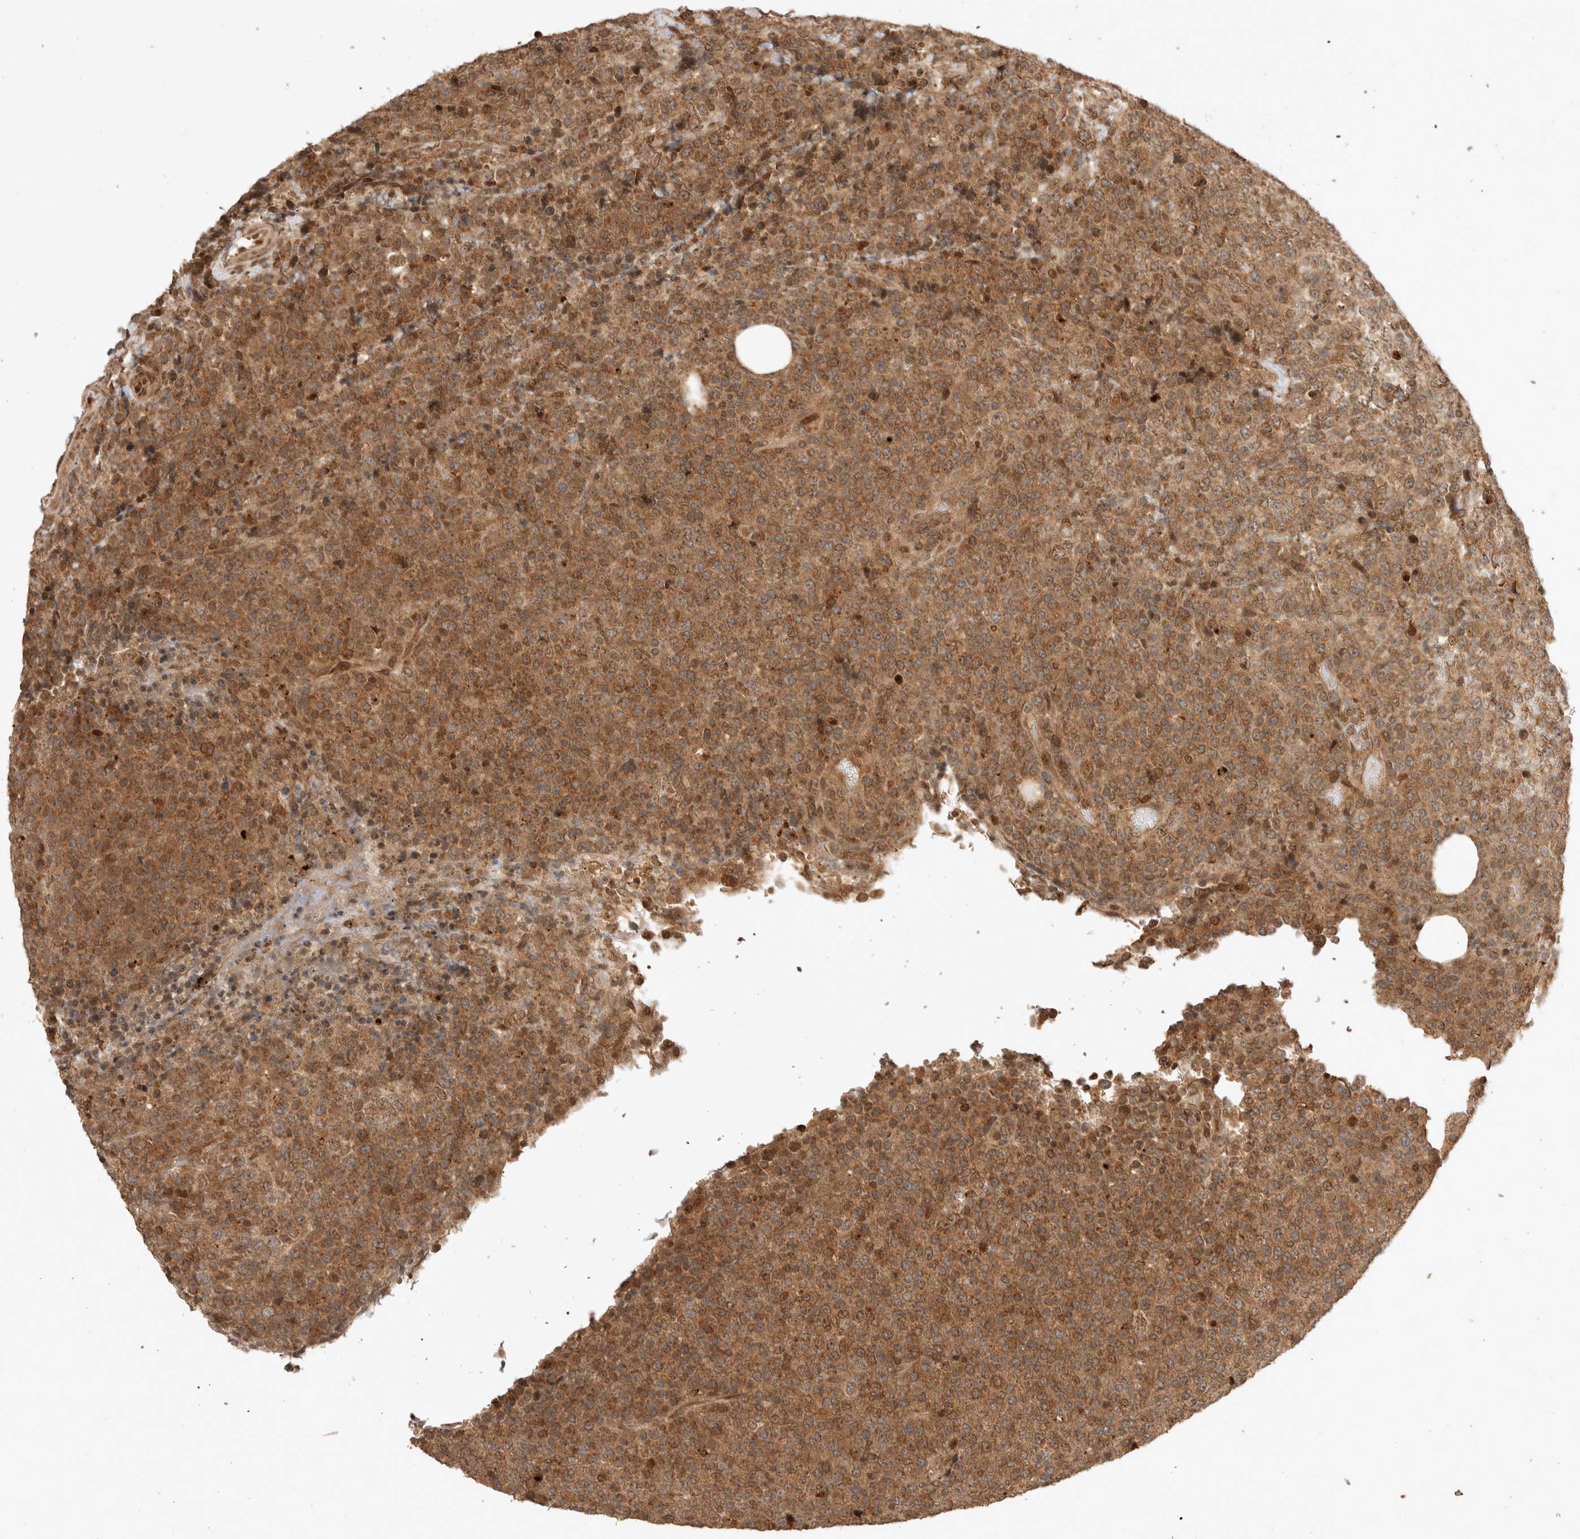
{"staining": {"intensity": "moderate", "quantity": ">75%", "location": "cytoplasmic/membranous"}, "tissue": "lymphoma", "cell_type": "Tumor cells", "image_type": "cancer", "snomed": [{"axis": "morphology", "description": "Malignant lymphoma, non-Hodgkin's type, High grade"}, {"axis": "topography", "description": "Lymph node"}], "caption": "High-grade malignant lymphoma, non-Hodgkin's type stained for a protein displays moderate cytoplasmic/membranous positivity in tumor cells.", "gene": "FAM221A", "patient": {"sex": "male", "age": 13}}